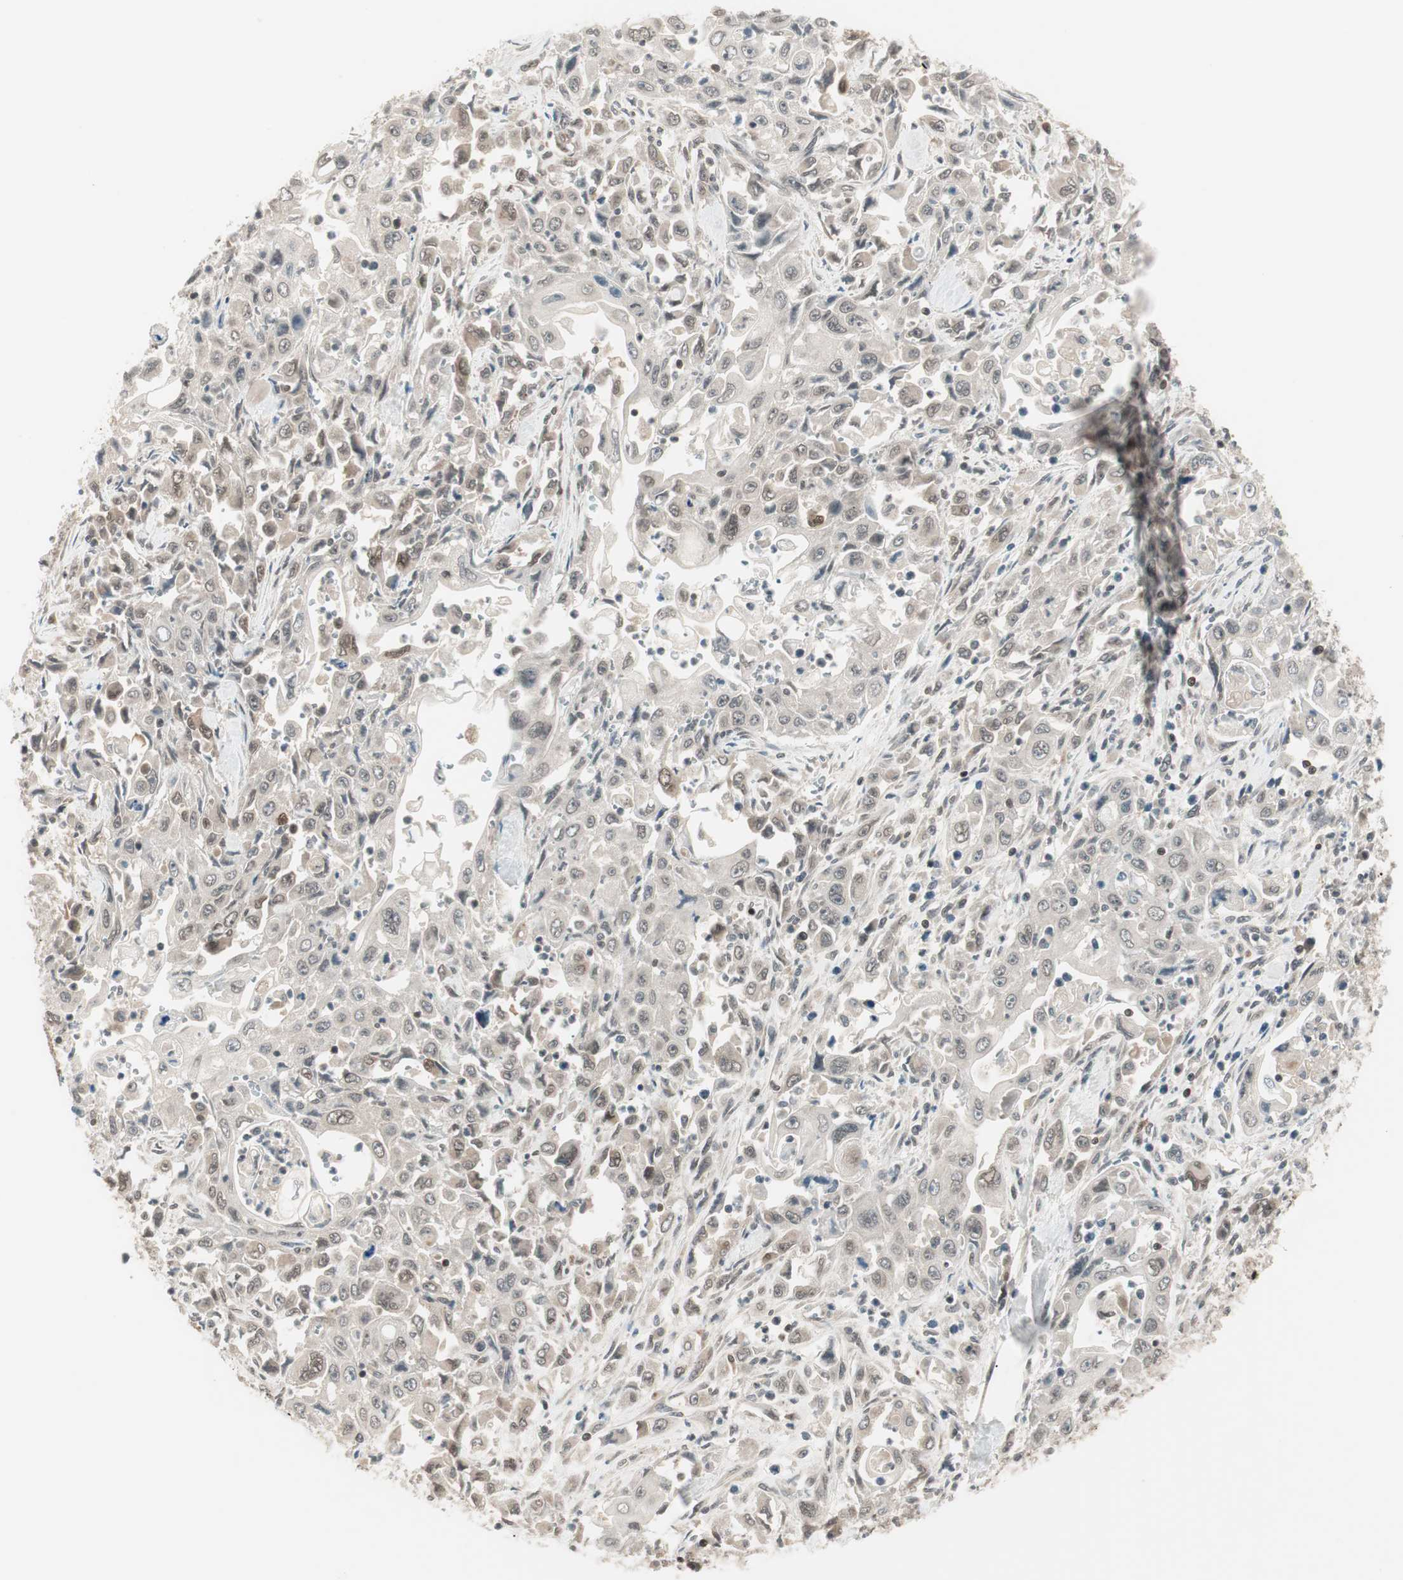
{"staining": {"intensity": "weak", "quantity": "<25%", "location": "cytoplasmic/membranous"}, "tissue": "pancreatic cancer", "cell_type": "Tumor cells", "image_type": "cancer", "snomed": [{"axis": "morphology", "description": "Adenocarcinoma, NOS"}, {"axis": "topography", "description": "Pancreas"}], "caption": "DAB (3,3'-diaminobenzidine) immunohistochemical staining of pancreatic cancer reveals no significant expression in tumor cells.", "gene": "UBE2I", "patient": {"sex": "male", "age": 70}}